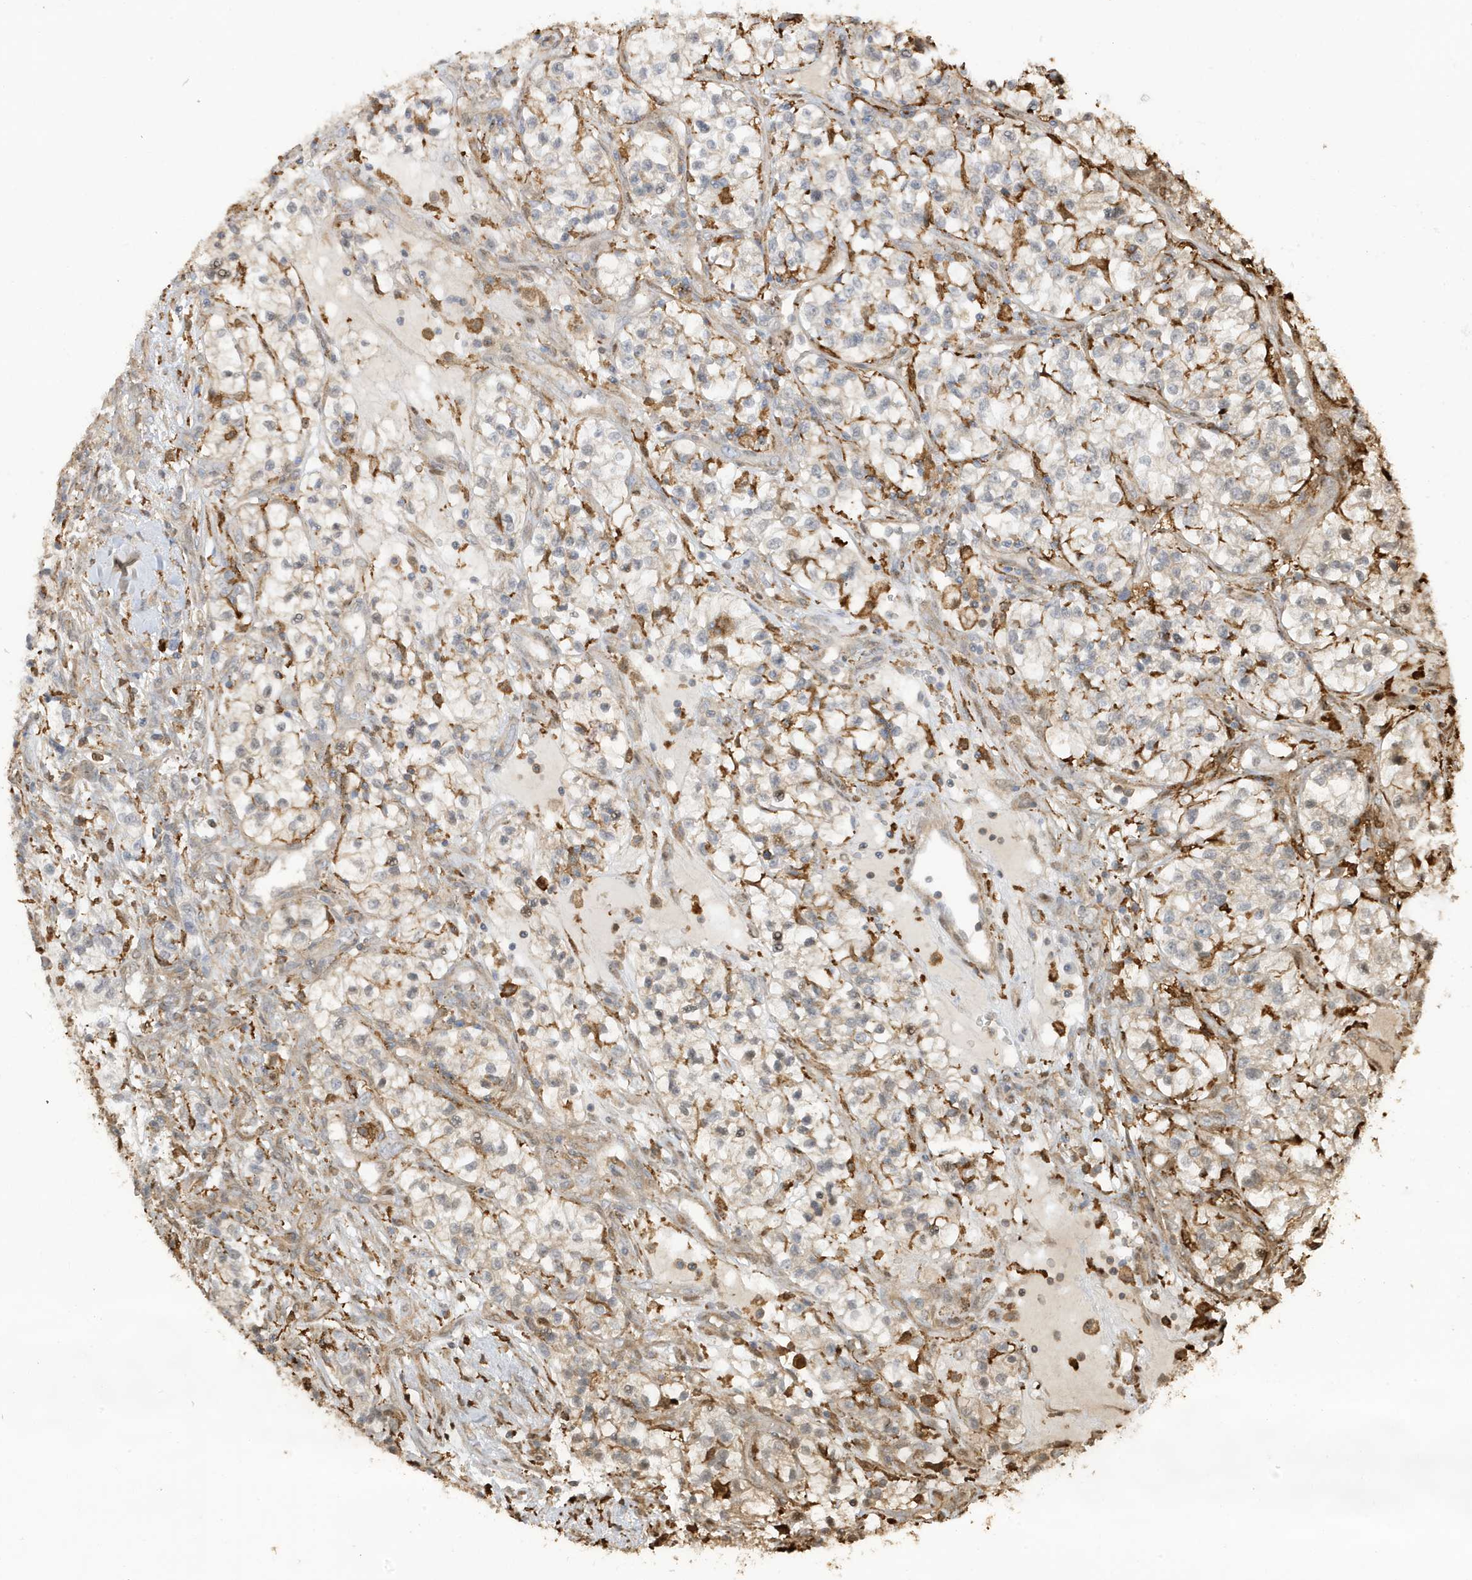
{"staining": {"intensity": "negative", "quantity": "none", "location": "none"}, "tissue": "renal cancer", "cell_type": "Tumor cells", "image_type": "cancer", "snomed": [{"axis": "morphology", "description": "Adenocarcinoma, NOS"}, {"axis": "topography", "description": "Kidney"}], "caption": "Immunohistochemistry of human renal adenocarcinoma demonstrates no expression in tumor cells. (Brightfield microscopy of DAB (3,3'-diaminobenzidine) immunohistochemistry (IHC) at high magnification).", "gene": "PHACTR2", "patient": {"sex": "female", "age": 57}}